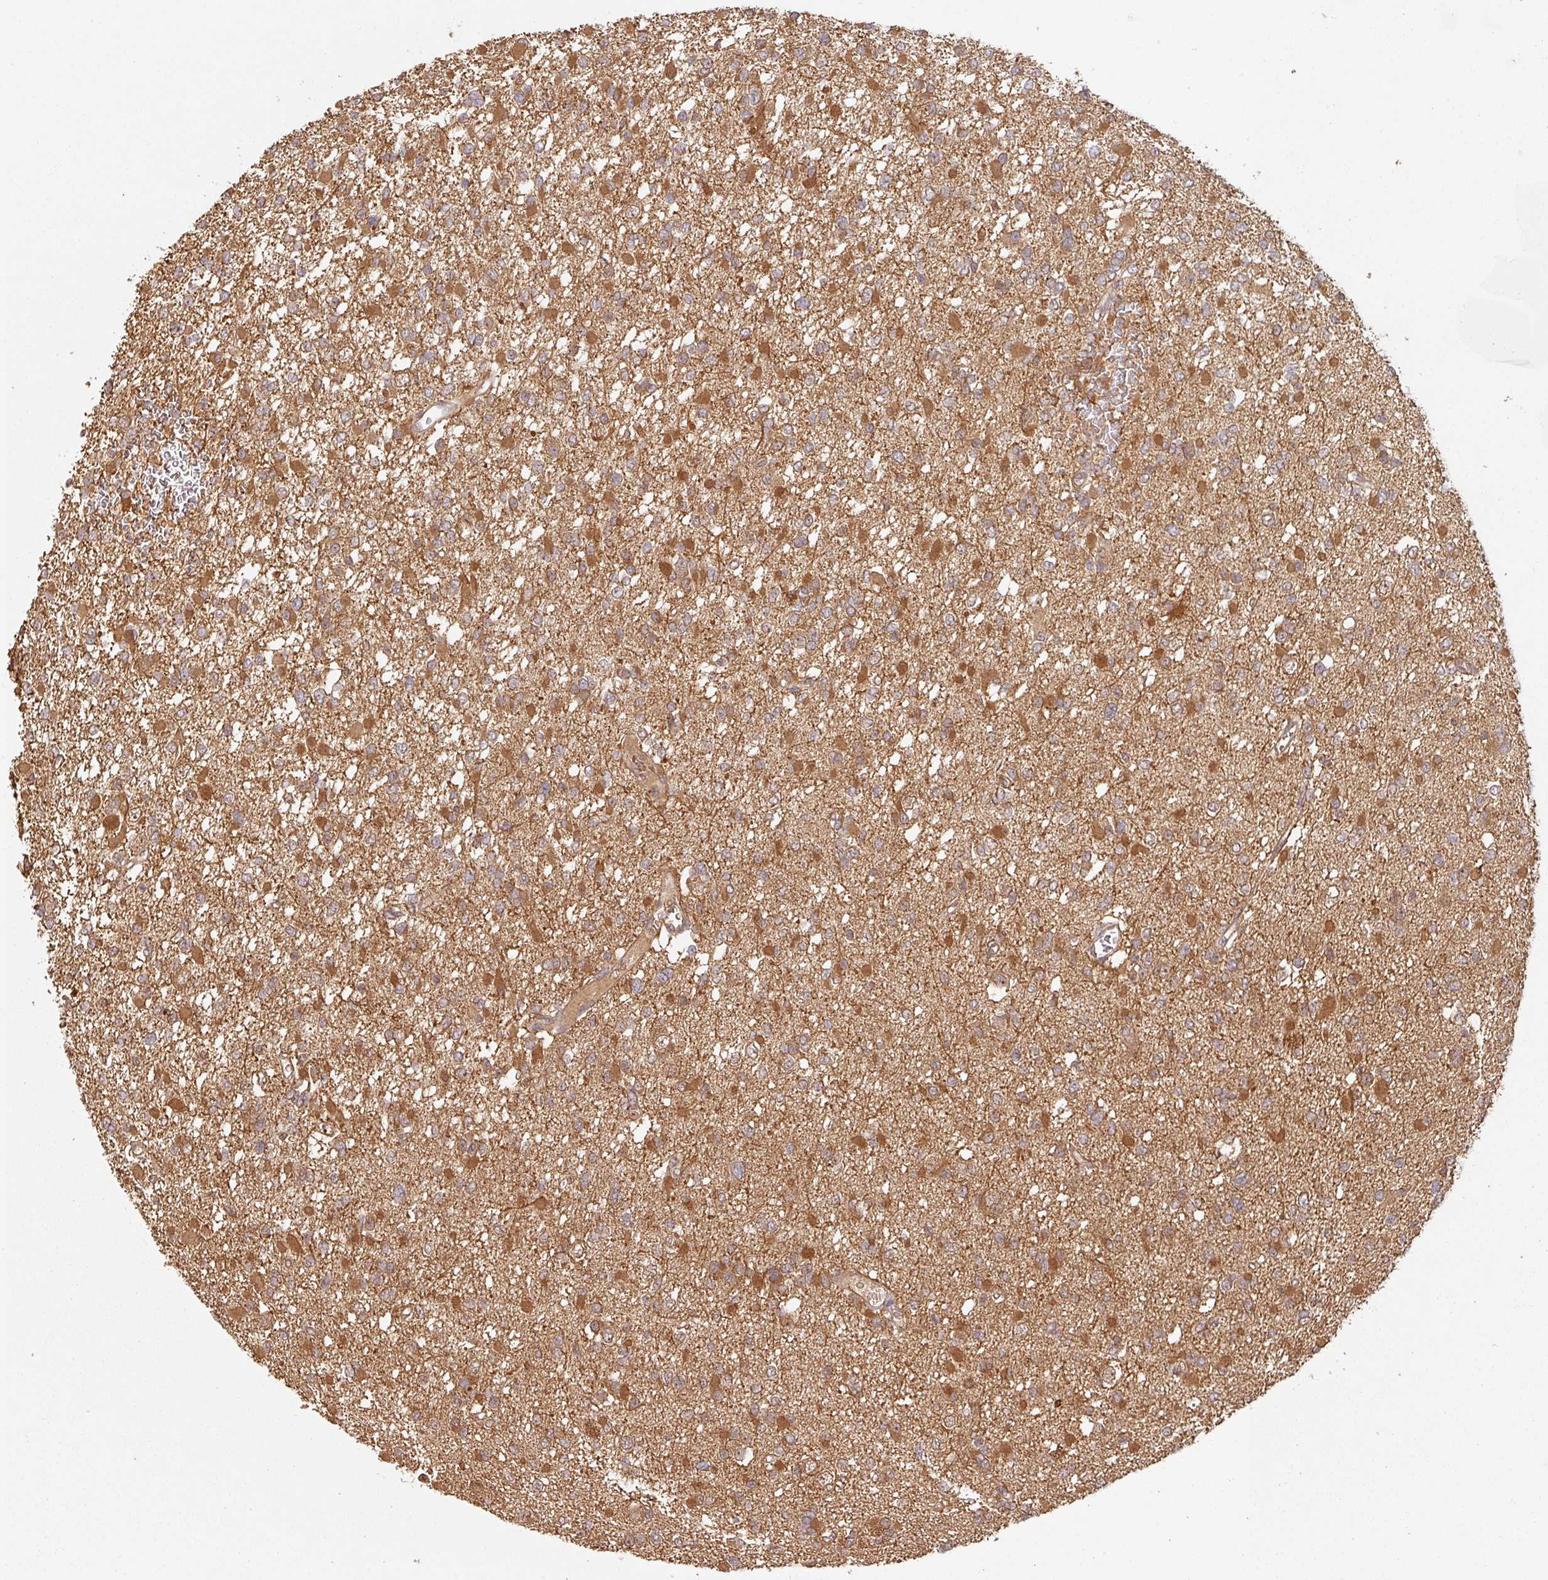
{"staining": {"intensity": "moderate", "quantity": ">75%", "location": "cytoplasmic/membranous"}, "tissue": "glioma", "cell_type": "Tumor cells", "image_type": "cancer", "snomed": [{"axis": "morphology", "description": "Glioma, malignant, Low grade"}, {"axis": "topography", "description": "Brain"}], "caption": "Protein analysis of malignant glioma (low-grade) tissue demonstrates moderate cytoplasmic/membranous staining in about >75% of tumor cells. Ihc stains the protein in brown and the nuclei are stained blue.", "gene": "ZNF322", "patient": {"sex": "female", "age": 22}}